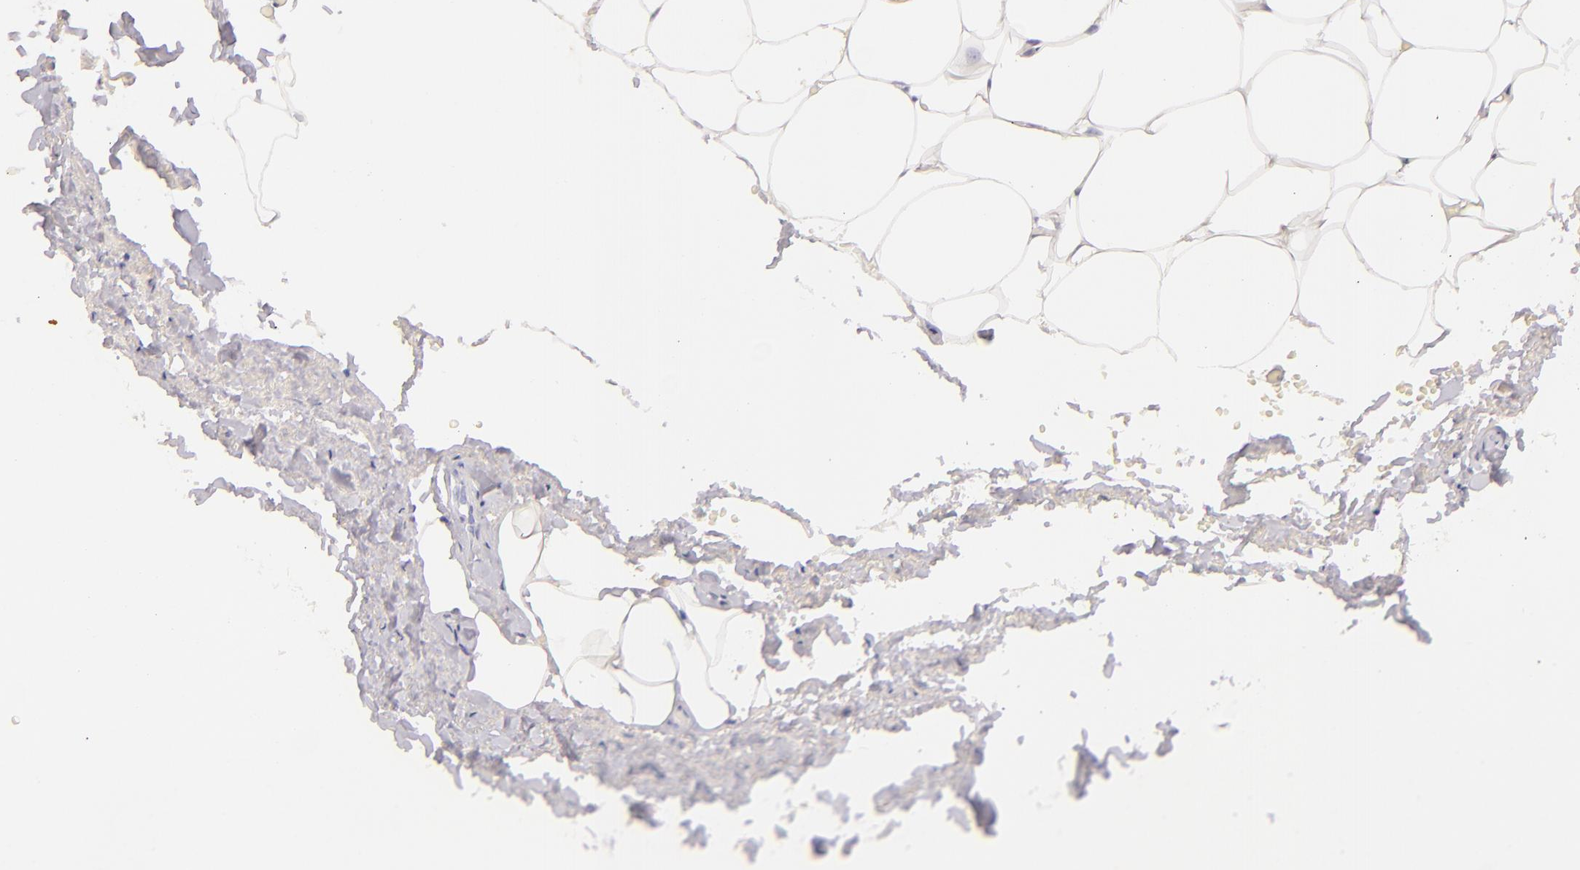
{"staining": {"intensity": "negative", "quantity": "none", "location": "none"}, "tissue": "adipose tissue", "cell_type": "Adipocytes", "image_type": "normal", "snomed": [{"axis": "morphology", "description": "Normal tissue, NOS"}, {"axis": "topography", "description": "Soft tissue"}, {"axis": "topography", "description": "Peripheral nerve tissue"}], "caption": "DAB immunohistochemical staining of normal adipose tissue displays no significant positivity in adipocytes. (Brightfield microscopy of DAB (3,3'-diaminobenzidine) immunohistochemistry at high magnification).", "gene": "FABP1", "patient": {"sex": "female", "age": 68}}